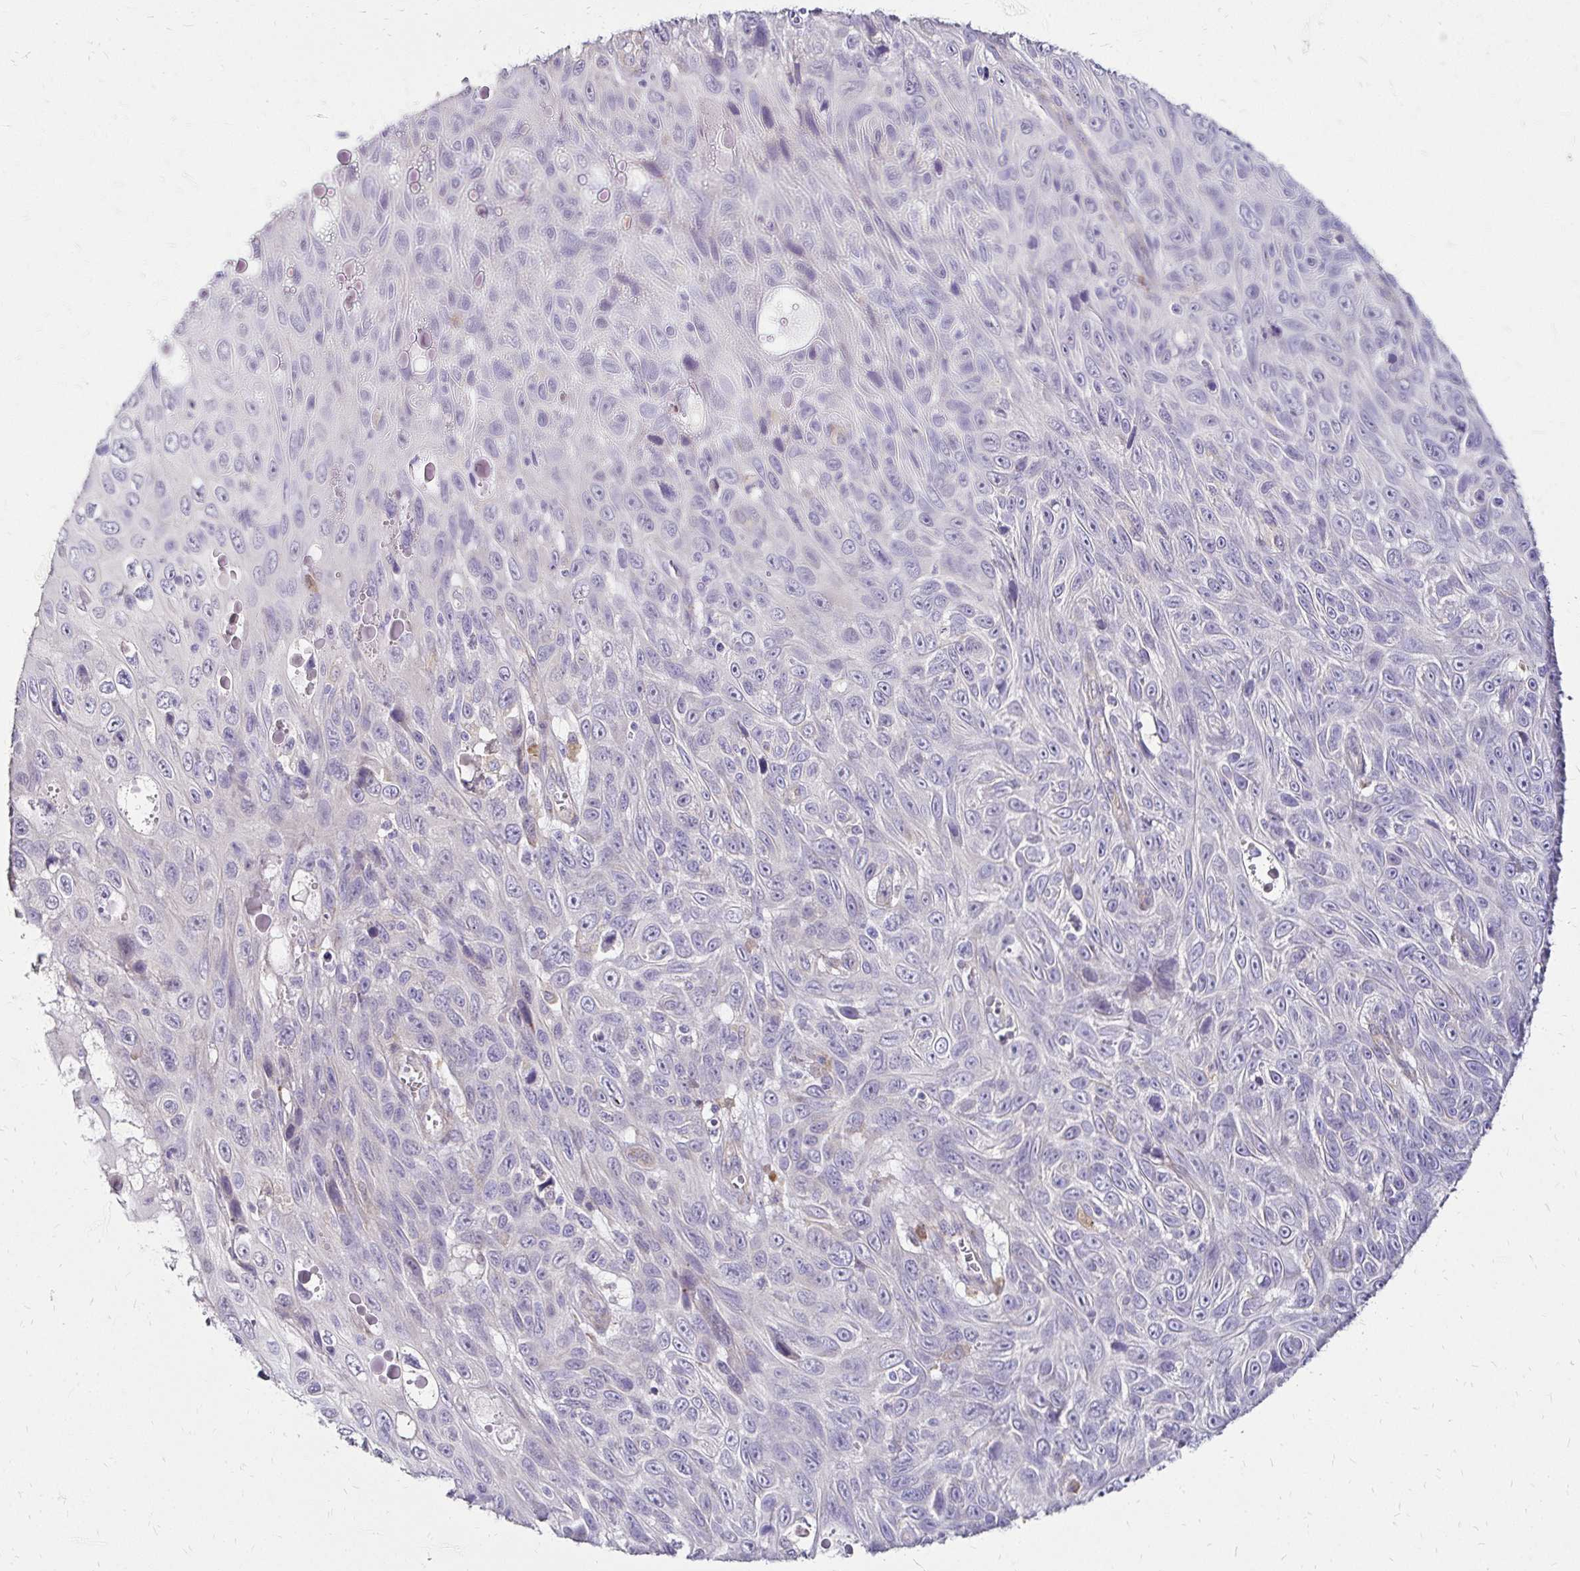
{"staining": {"intensity": "negative", "quantity": "none", "location": "none"}, "tissue": "skin cancer", "cell_type": "Tumor cells", "image_type": "cancer", "snomed": [{"axis": "morphology", "description": "Squamous cell carcinoma, NOS"}, {"axis": "topography", "description": "Skin"}], "caption": "Immunohistochemistry of human skin squamous cell carcinoma displays no positivity in tumor cells.", "gene": "PRIMA1", "patient": {"sex": "male", "age": 82}}